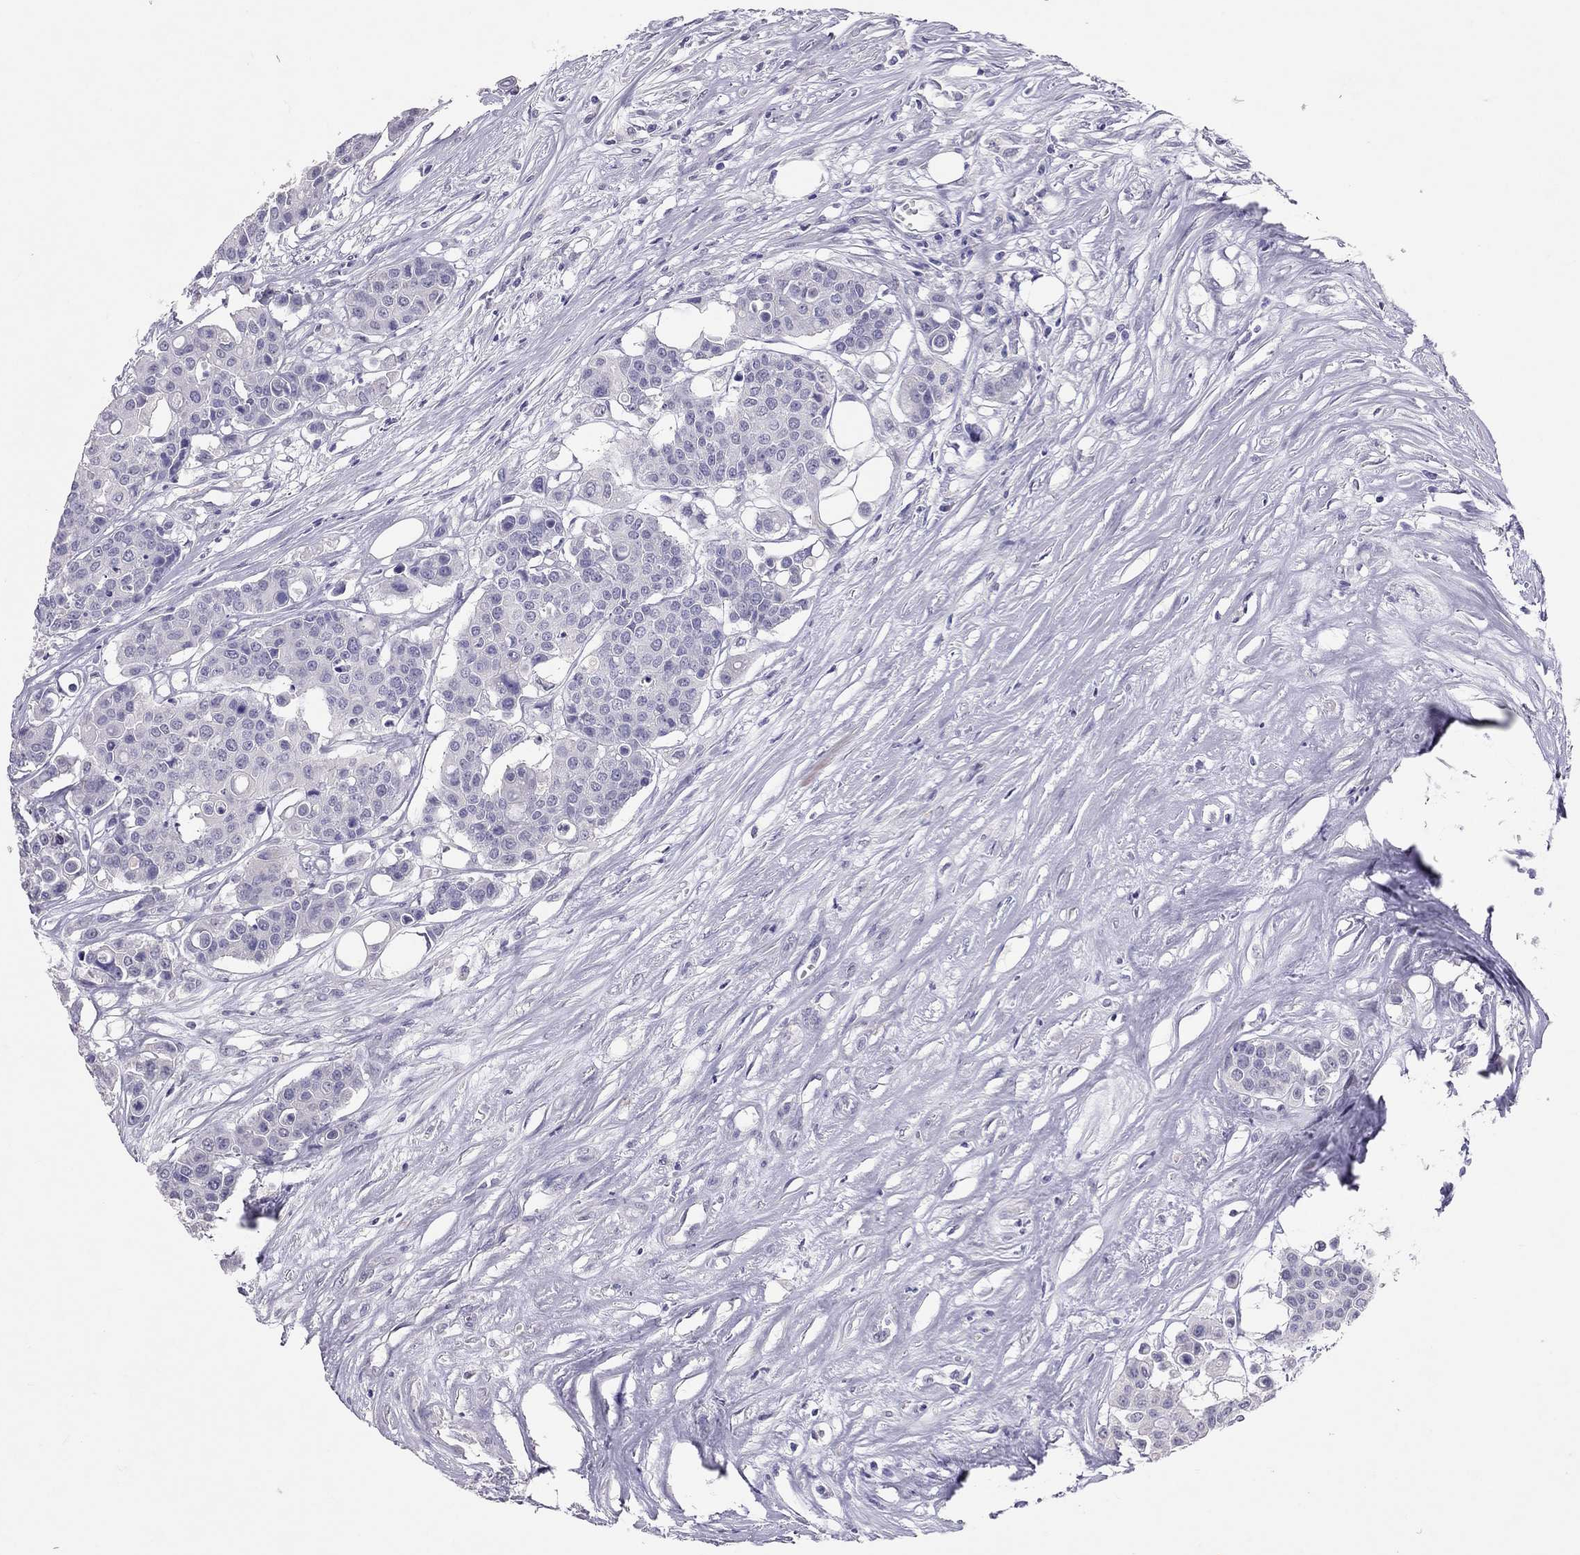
{"staining": {"intensity": "negative", "quantity": "none", "location": "none"}, "tissue": "carcinoid", "cell_type": "Tumor cells", "image_type": "cancer", "snomed": [{"axis": "morphology", "description": "Carcinoid, malignant, NOS"}, {"axis": "topography", "description": "Colon"}], "caption": "DAB immunohistochemical staining of human carcinoid displays no significant expression in tumor cells.", "gene": "PSMB11", "patient": {"sex": "male", "age": 81}}